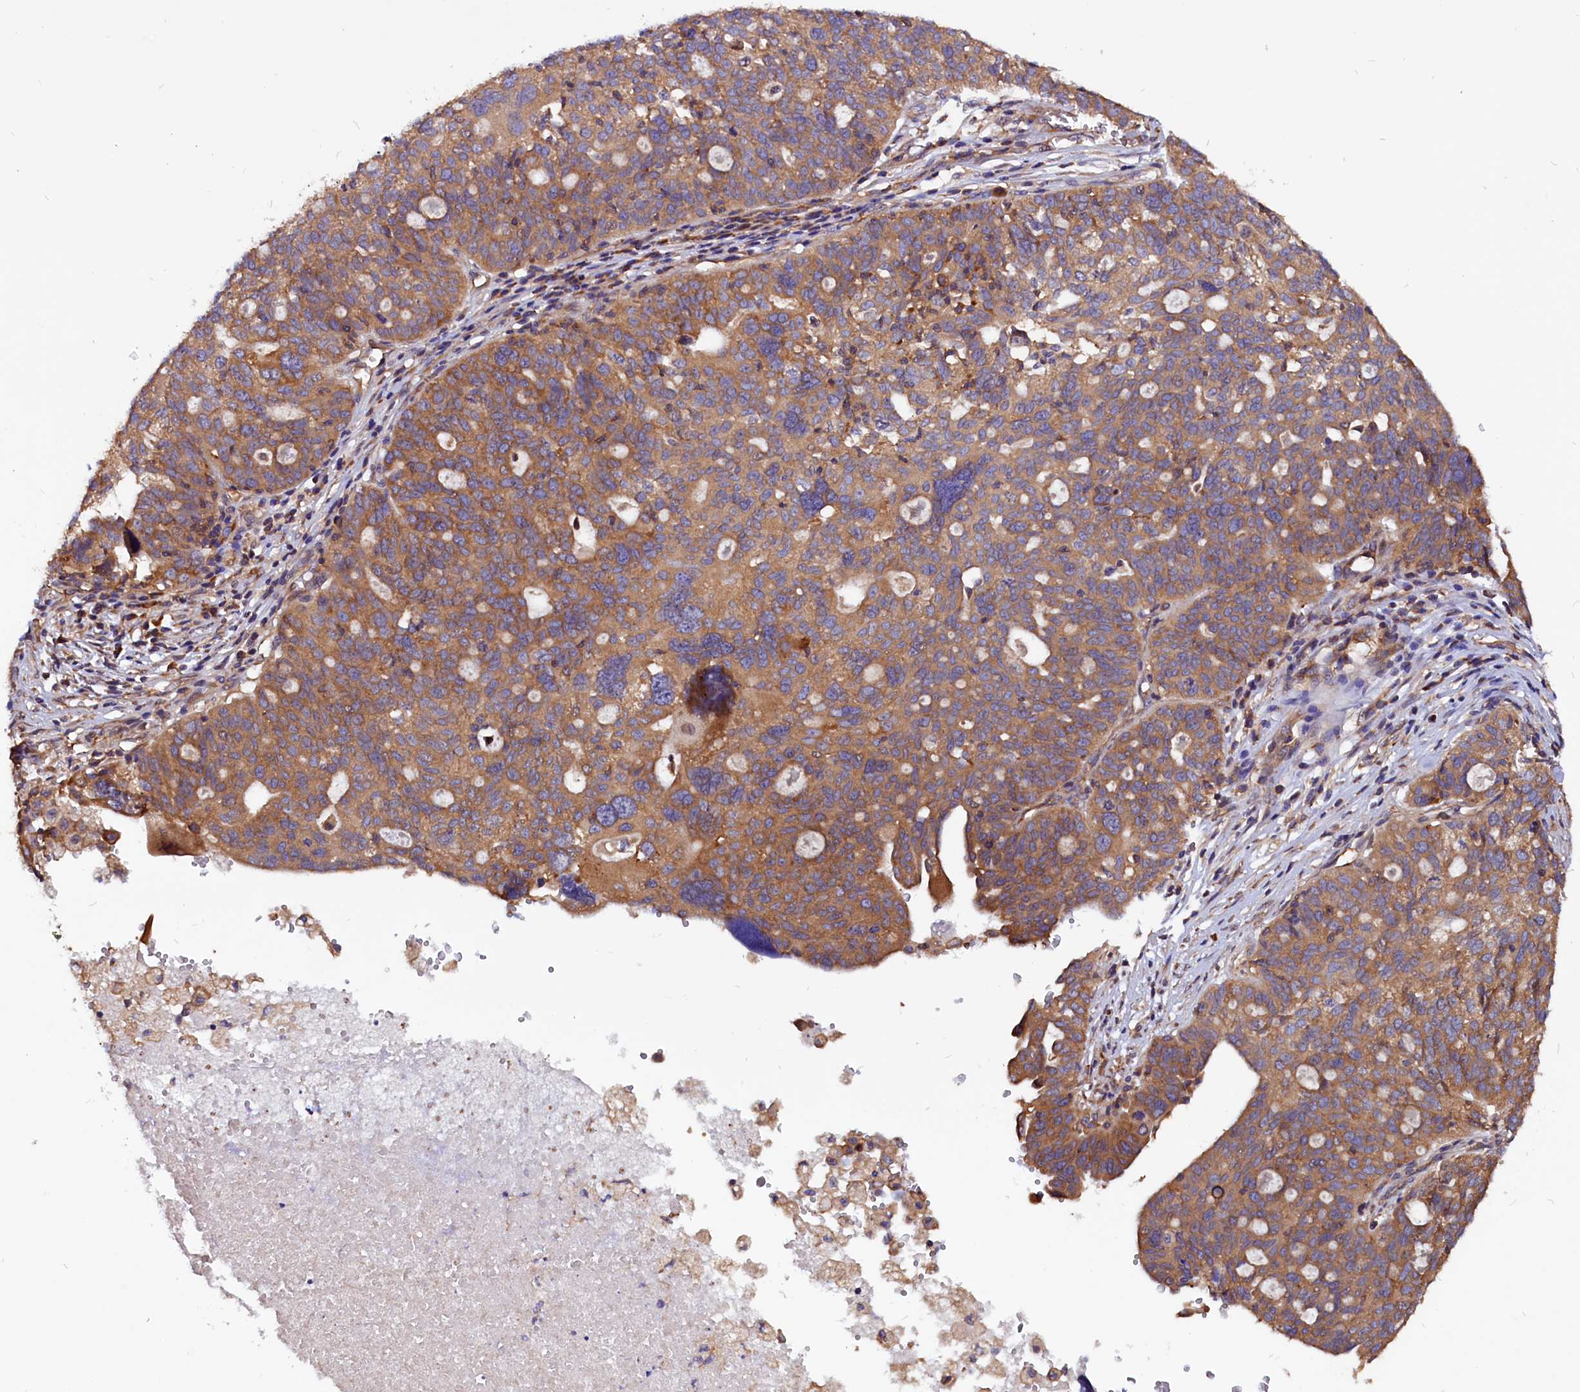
{"staining": {"intensity": "moderate", "quantity": ">75%", "location": "cytoplasmic/membranous"}, "tissue": "ovarian cancer", "cell_type": "Tumor cells", "image_type": "cancer", "snomed": [{"axis": "morphology", "description": "Cystadenocarcinoma, serous, NOS"}, {"axis": "topography", "description": "Ovary"}], "caption": "Approximately >75% of tumor cells in human ovarian serous cystadenocarcinoma display moderate cytoplasmic/membranous protein expression as visualized by brown immunohistochemical staining.", "gene": "EIF3G", "patient": {"sex": "female", "age": 59}}